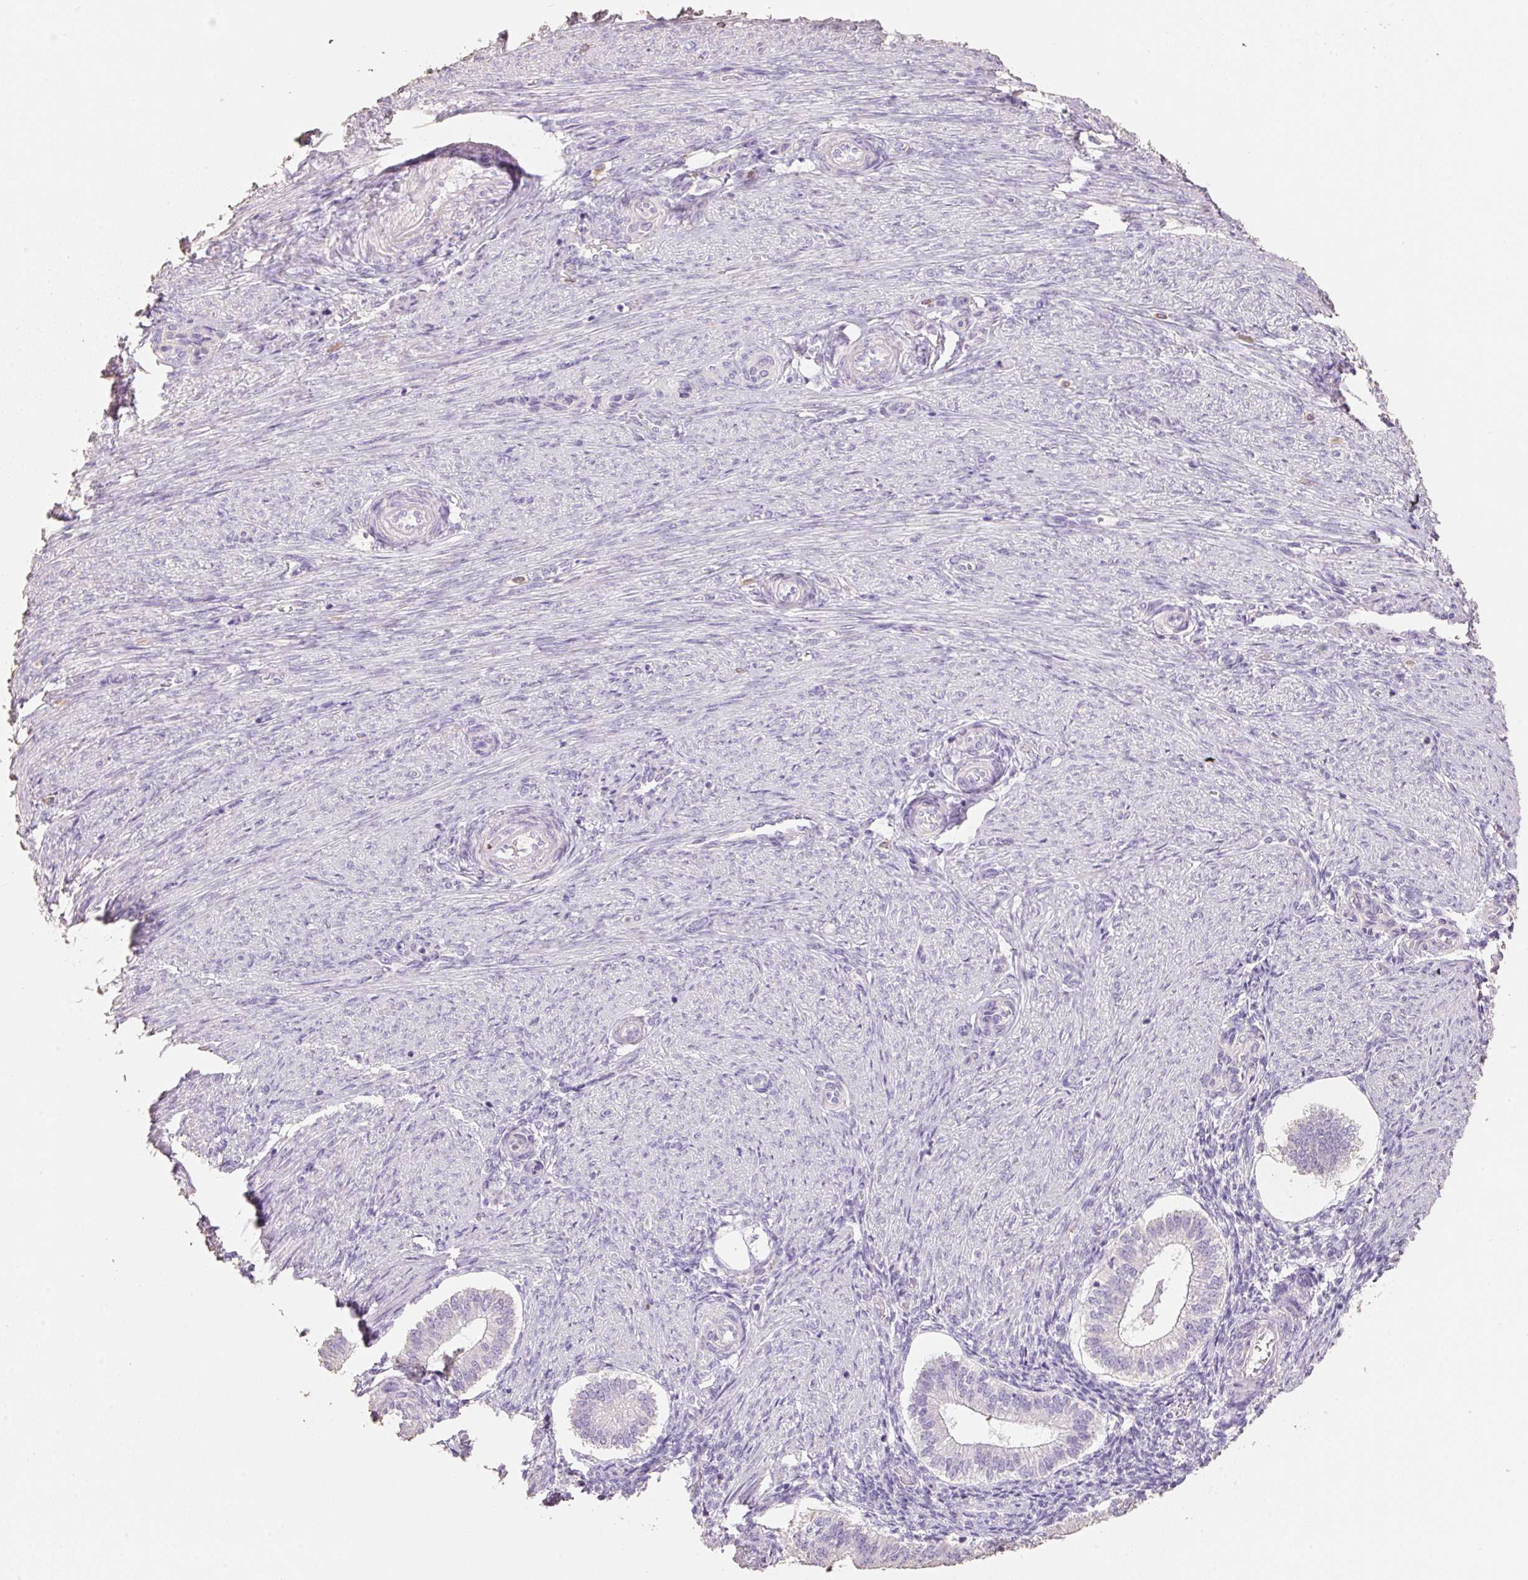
{"staining": {"intensity": "negative", "quantity": "none", "location": "none"}, "tissue": "endometrium", "cell_type": "Cells in endometrial stroma", "image_type": "normal", "snomed": [{"axis": "morphology", "description": "Normal tissue, NOS"}, {"axis": "topography", "description": "Endometrium"}], "caption": "High power microscopy photomicrograph of an immunohistochemistry (IHC) photomicrograph of normal endometrium, revealing no significant staining in cells in endometrial stroma.", "gene": "MBOAT7", "patient": {"sex": "female", "age": 25}}